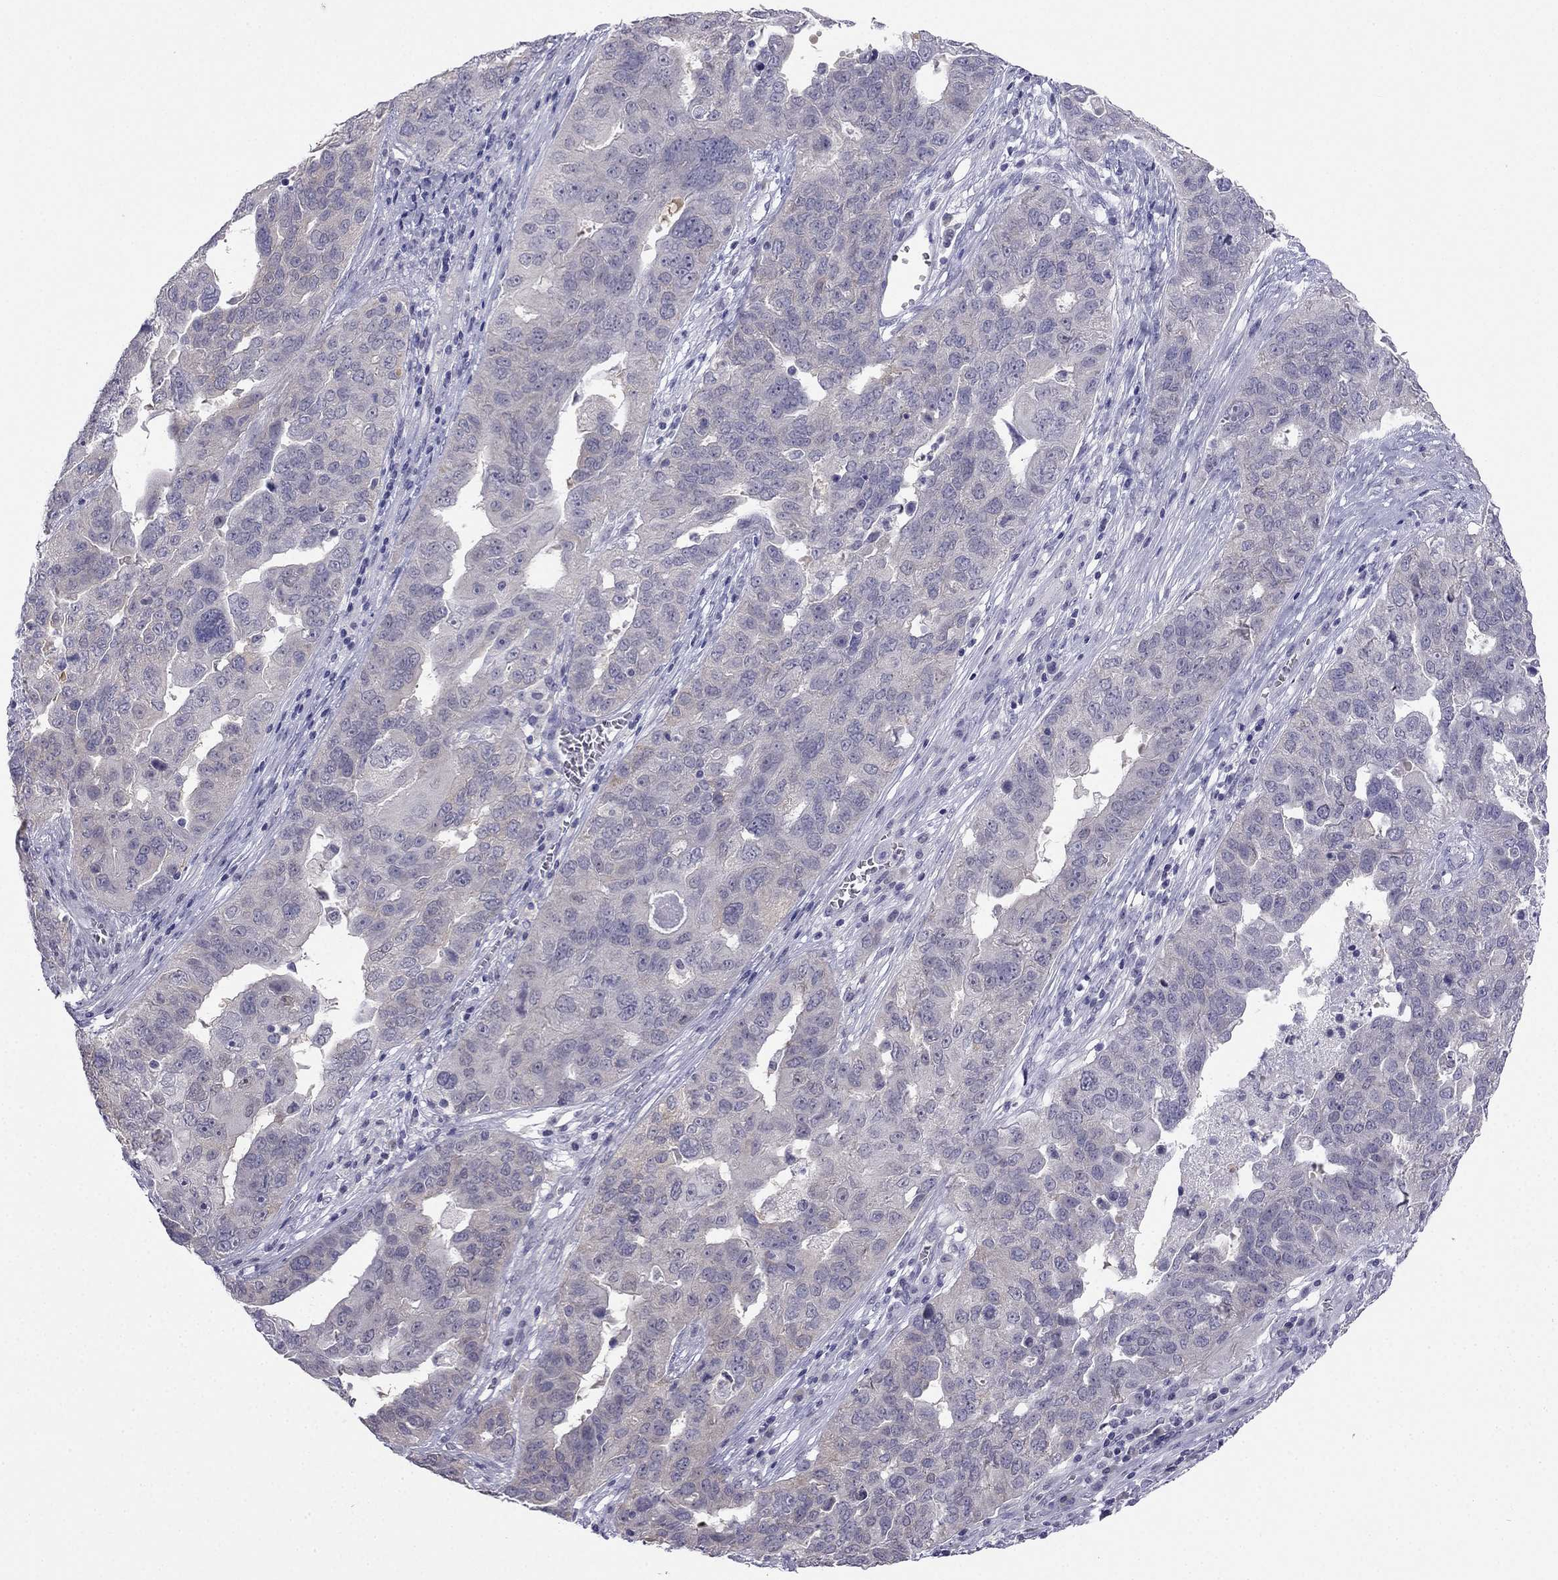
{"staining": {"intensity": "negative", "quantity": "none", "location": "none"}, "tissue": "ovarian cancer", "cell_type": "Tumor cells", "image_type": "cancer", "snomed": [{"axis": "morphology", "description": "Carcinoma, endometroid"}, {"axis": "topography", "description": "Soft tissue"}, {"axis": "topography", "description": "Ovary"}], "caption": "Immunohistochemistry of ovarian cancer reveals no positivity in tumor cells. The staining is performed using DAB (3,3'-diaminobenzidine) brown chromogen with nuclei counter-stained in using hematoxylin.", "gene": "C16orf89", "patient": {"sex": "female", "age": 52}}